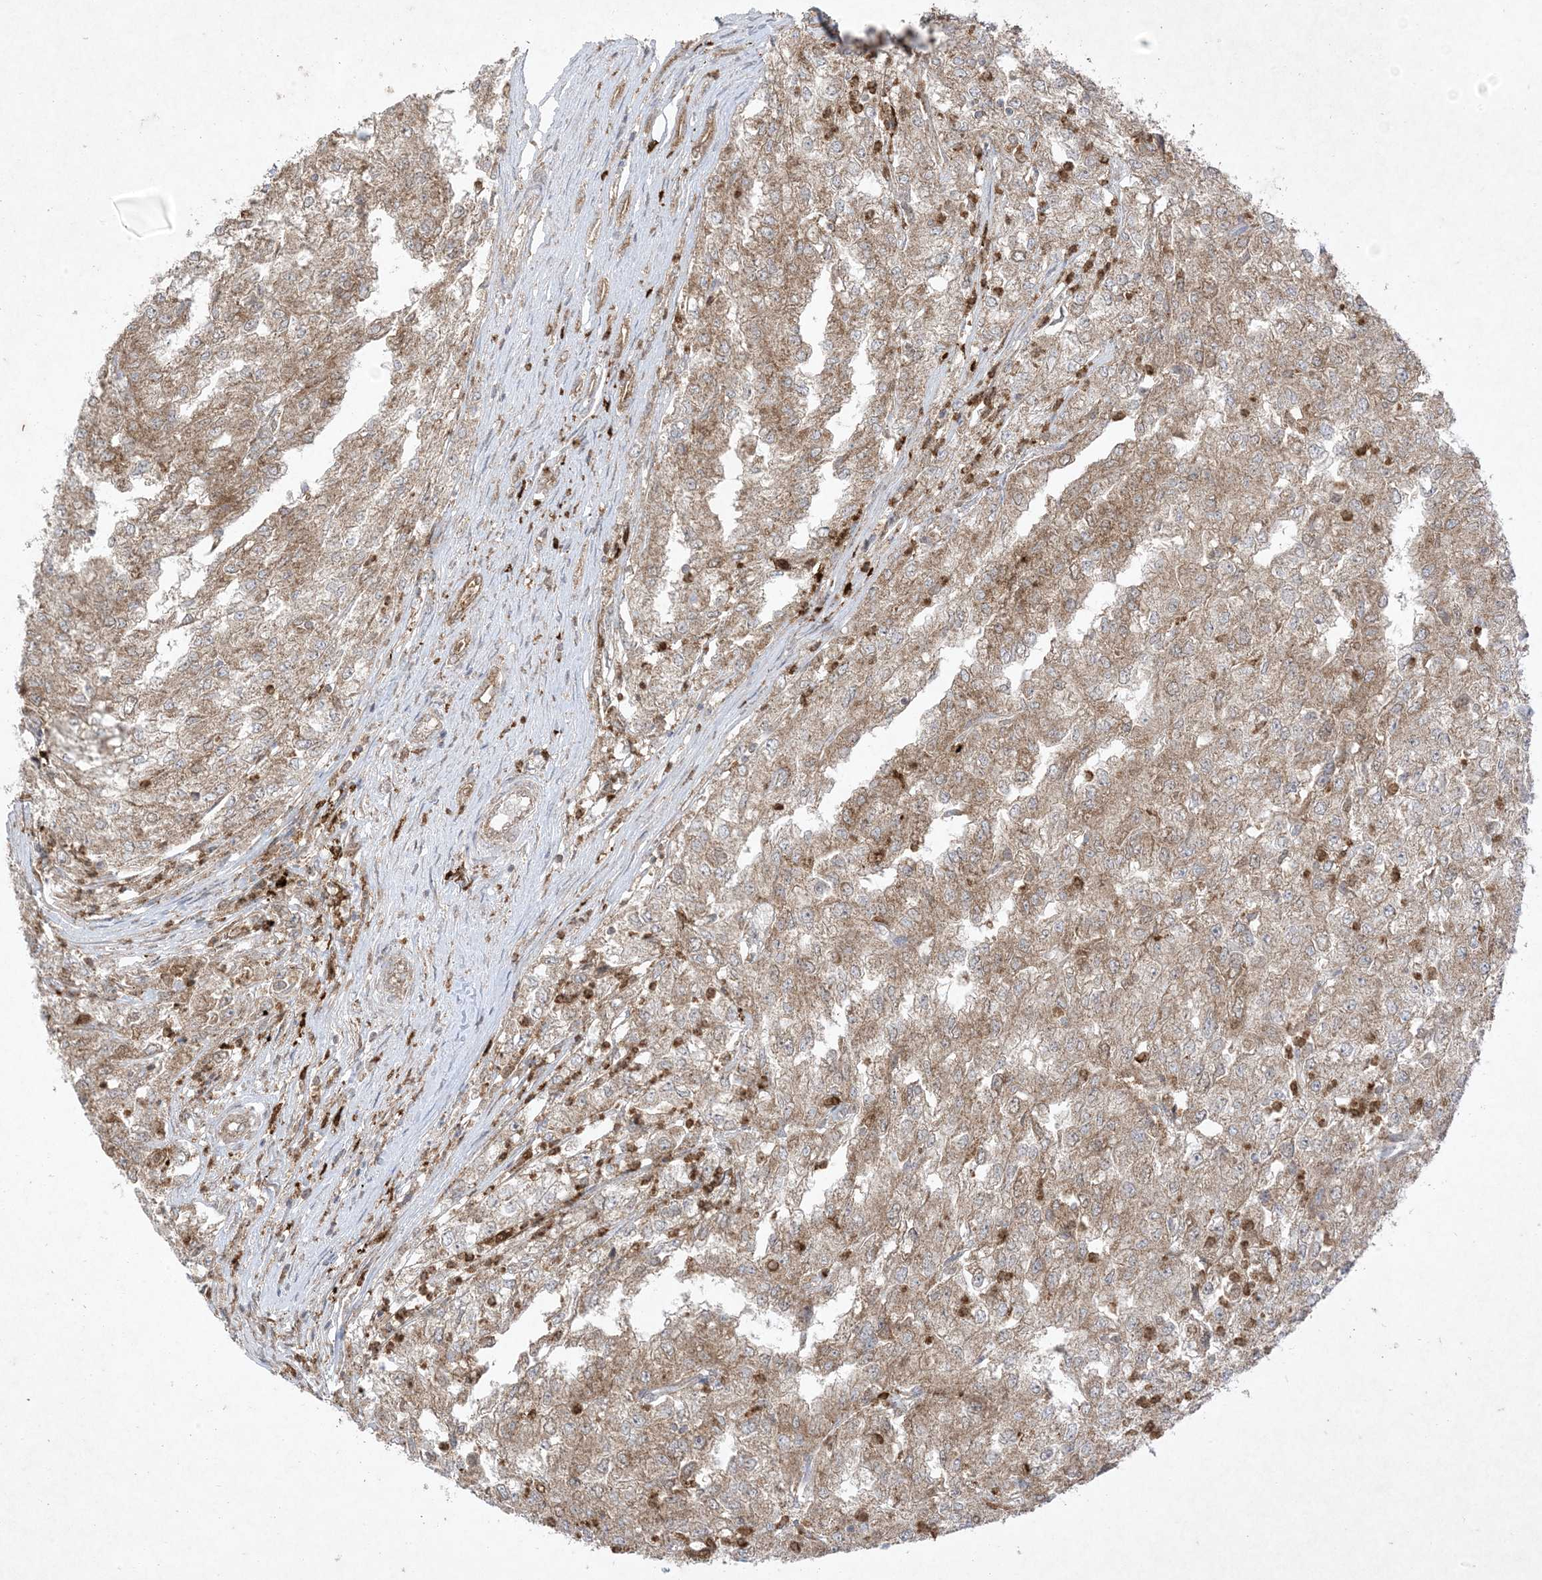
{"staining": {"intensity": "moderate", "quantity": ">75%", "location": "cytoplasmic/membranous"}, "tissue": "renal cancer", "cell_type": "Tumor cells", "image_type": "cancer", "snomed": [{"axis": "morphology", "description": "Adenocarcinoma, NOS"}, {"axis": "topography", "description": "Kidney"}], "caption": "There is medium levels of moderate cytoplasmic/membranous positivity in tumor cells of renal adenocarcinoma, as demonstrated by immunohistochemical staining (brown color).", "gene": "UBE2C", "patient": {"sex": "female", "age": 54}}